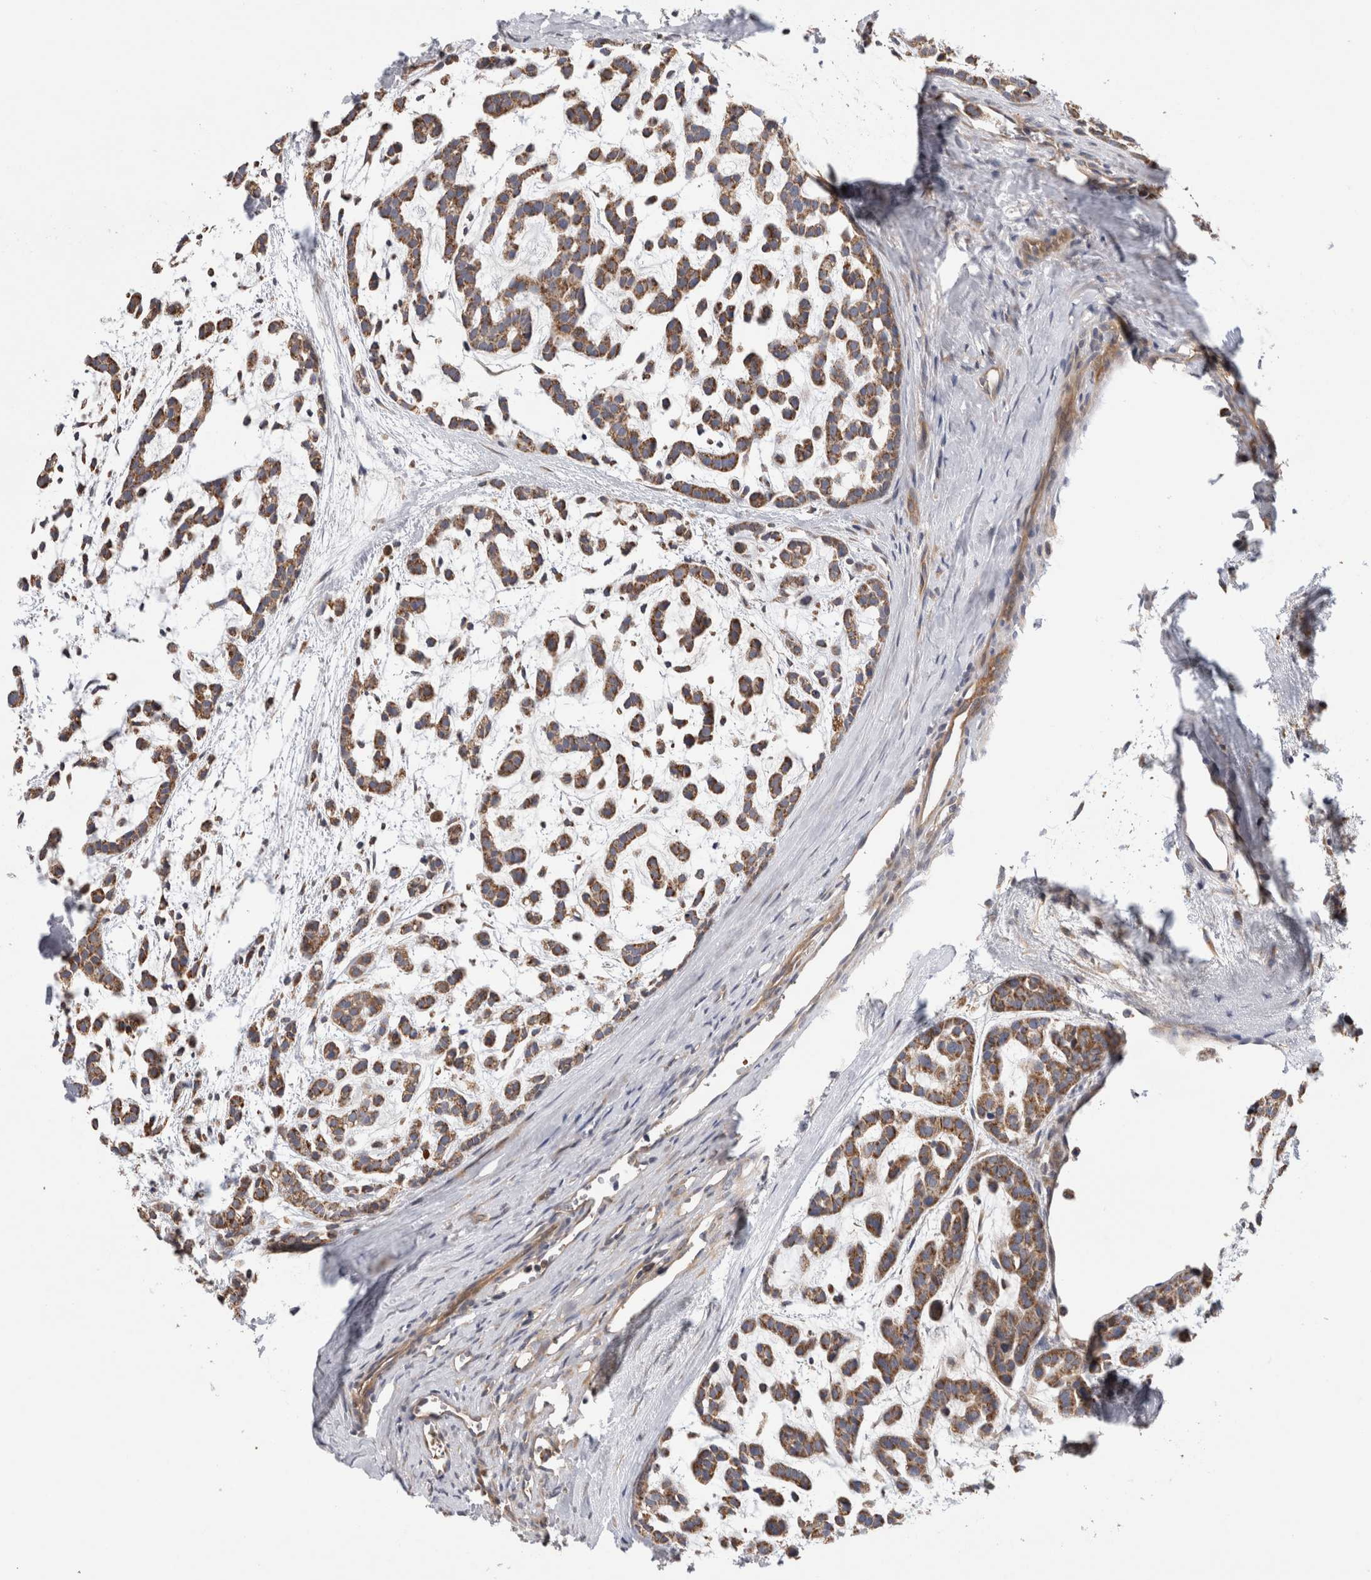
{"staining": {"intensity": "moderate", "quantity": ">75%", "location": "cytoplasmic/membranous"}, "tissue": "head and neck cancer", "cell_type": "Tumor cells", "image_type": "cancer", "snomed": [{"axis": "morphology", "description": "Adenocarcinoma, NOS"}, {"axis": "morphology", "description": "Adenoma, NOS"}, {"axis": "topography", "description": "Head-Neck"}], "caption": "Head and neck cancer tissue reveals moderate cytoplasmic/membranous expression in approximately >75% of tumor cells The staining was performed using DAB, with brown indicating positive protein expression. Nuclei are stained blue with hematoxylin.", "gene": "GRIK2", "patient": {"sex": "female", "age": 55}}